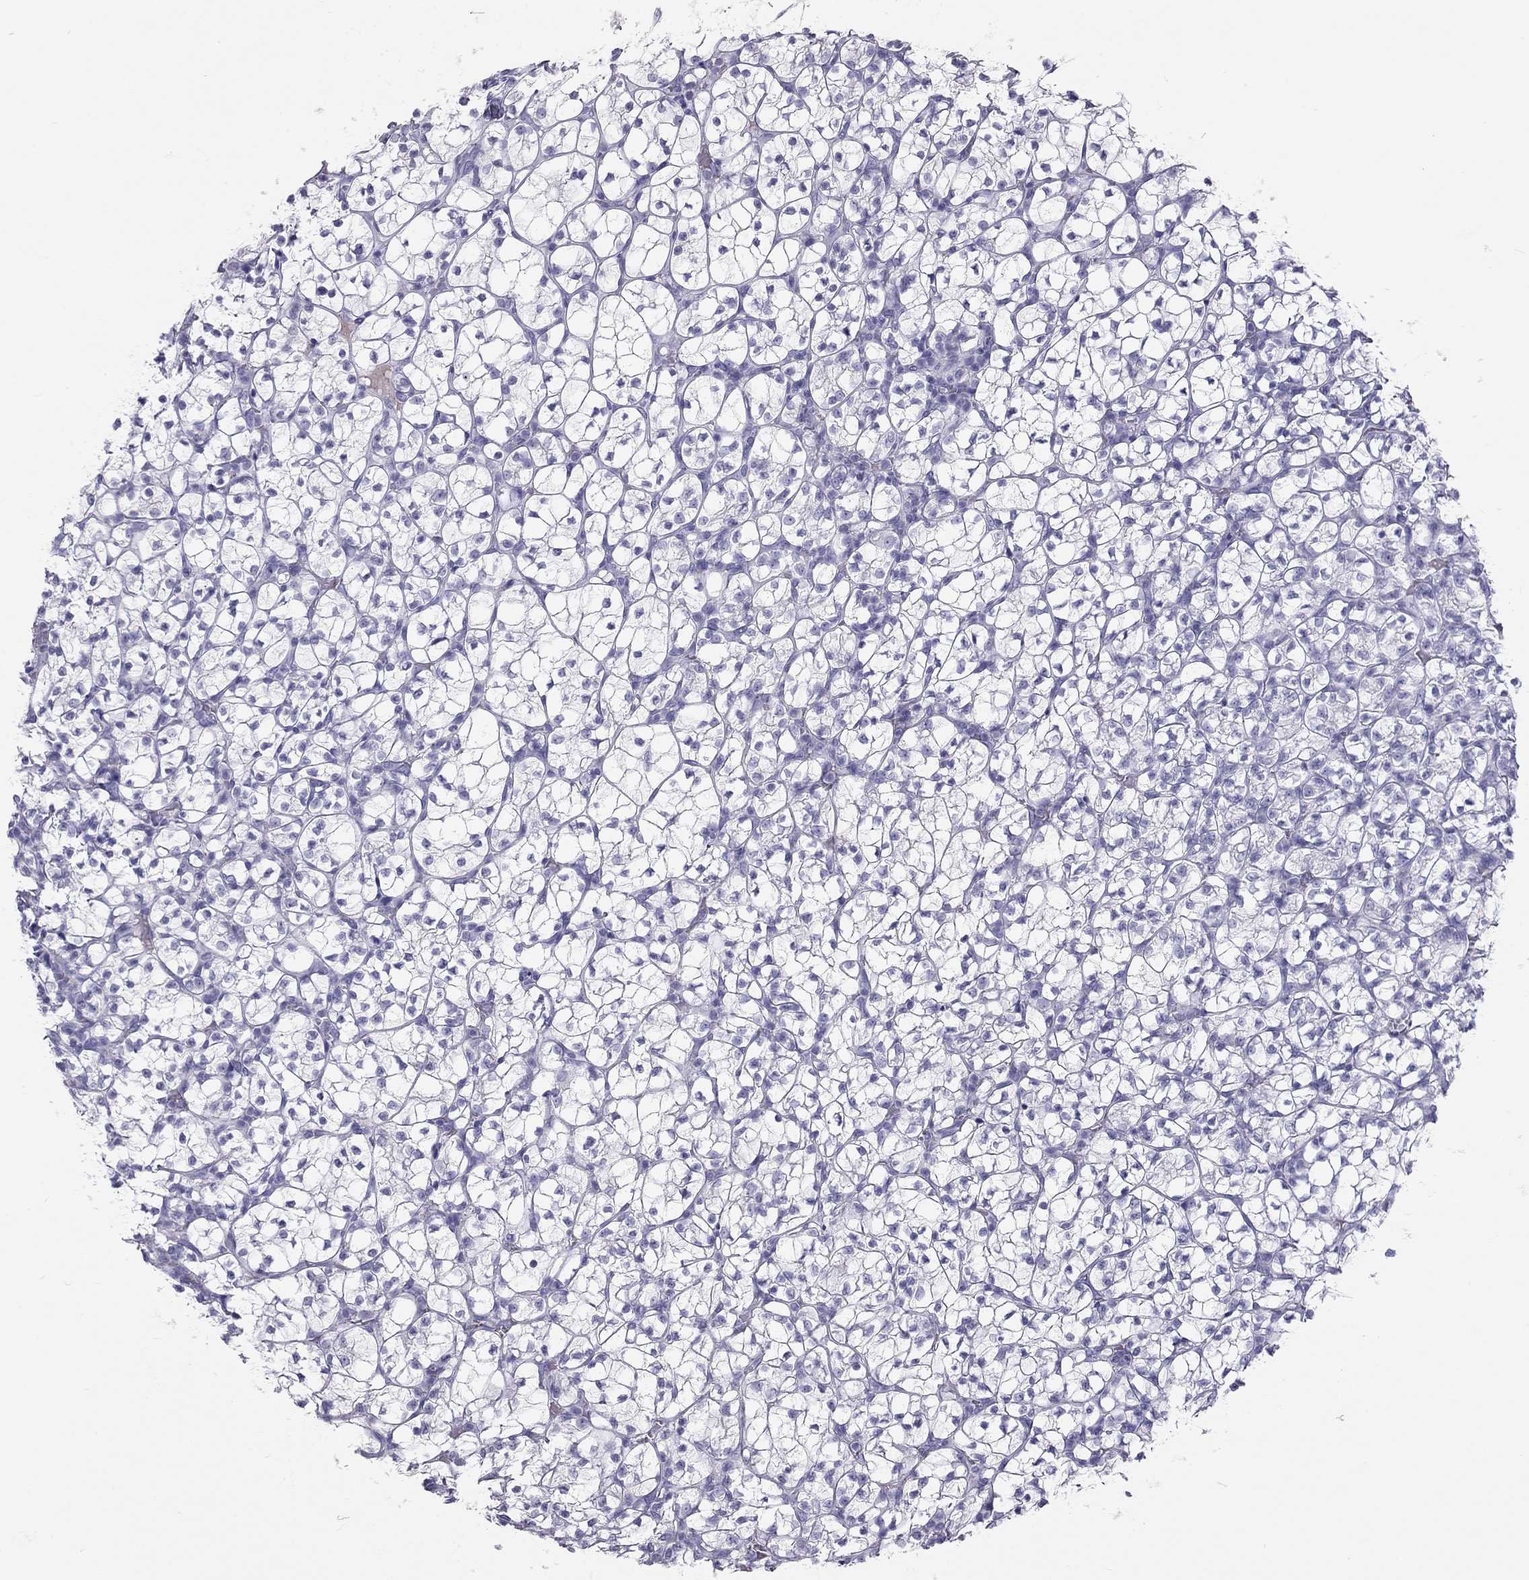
{"staining": {"intensity": "negative", "quantity": "none", "location": "none"}, "tissue": "renal cancer", "cell_type": "Tumor cells", "image_type": "cancer", "snomed": [{"axis": "morphology", "description": "Adenocarcinoma, NOS"}, {"axis": "topography", "description": "Kidney"}], "caption": "A histopathology image of human renal cancer (adenocarcinoma) is negative for staining in tumor cells. (Stains: DAB immunohistochemistry with hematoxylin counter stain, Microscopy: brightfield microscopy at high magnification).", "gene": "KLRG1", "patient": {"sex": "female", "age": 89}}